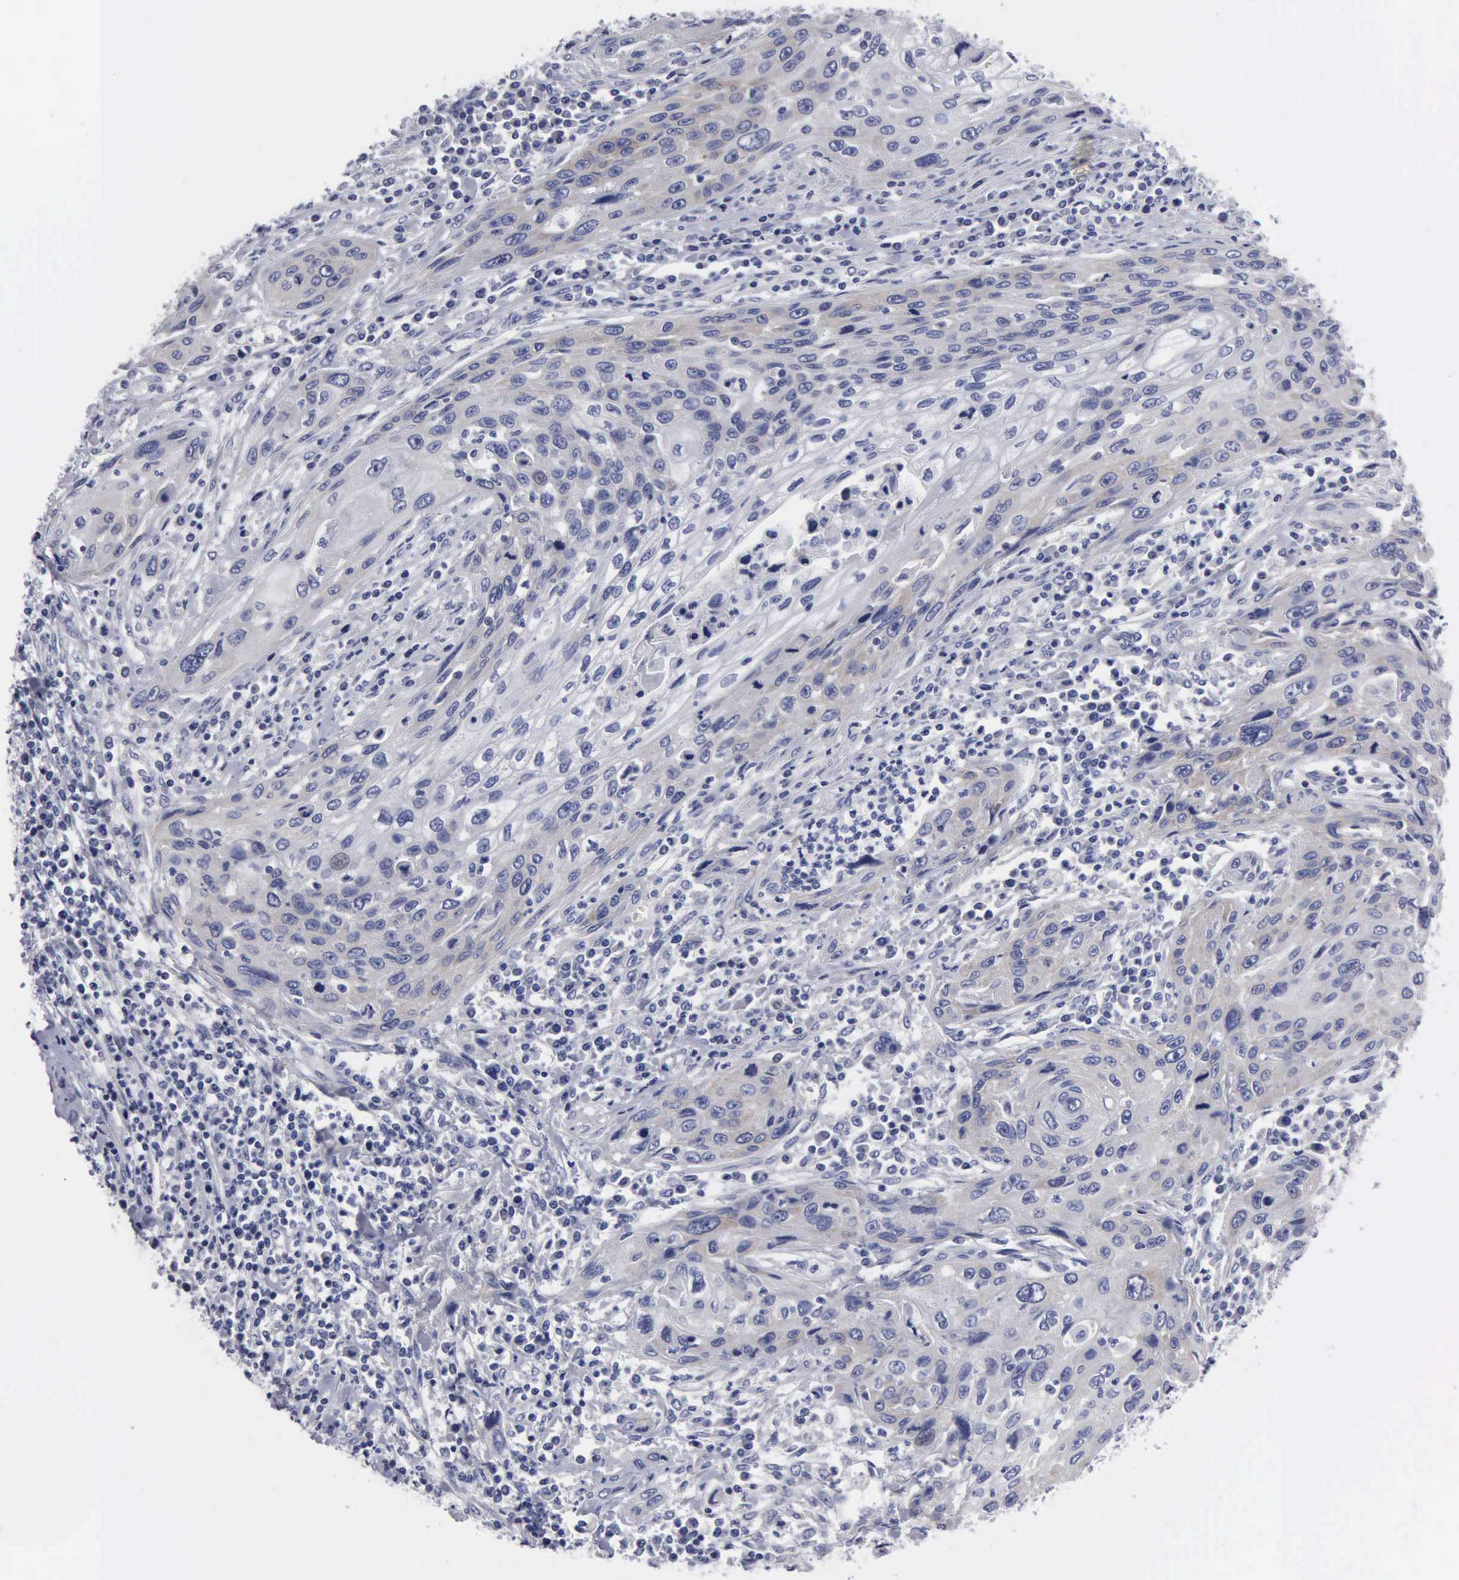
{"staining": {"intensity": "negative", "quantity": "none", "location": "none"}, "tissue": "cervical cancer", "cell_type": "Tumor cells", "image_type": "cancer", "snomed": [{"axis": "morphology", "description": "Squamous cell carcinoma, NOS"}, {"axis": "topography", "description": "Cervix"}], "caption": "Histopathology image shows no significant protein staining in tumor cells of squamous cell carcinoma (cervical).", "gene": "TXLNG", "patient": {"sex": "female", "age": 32}}